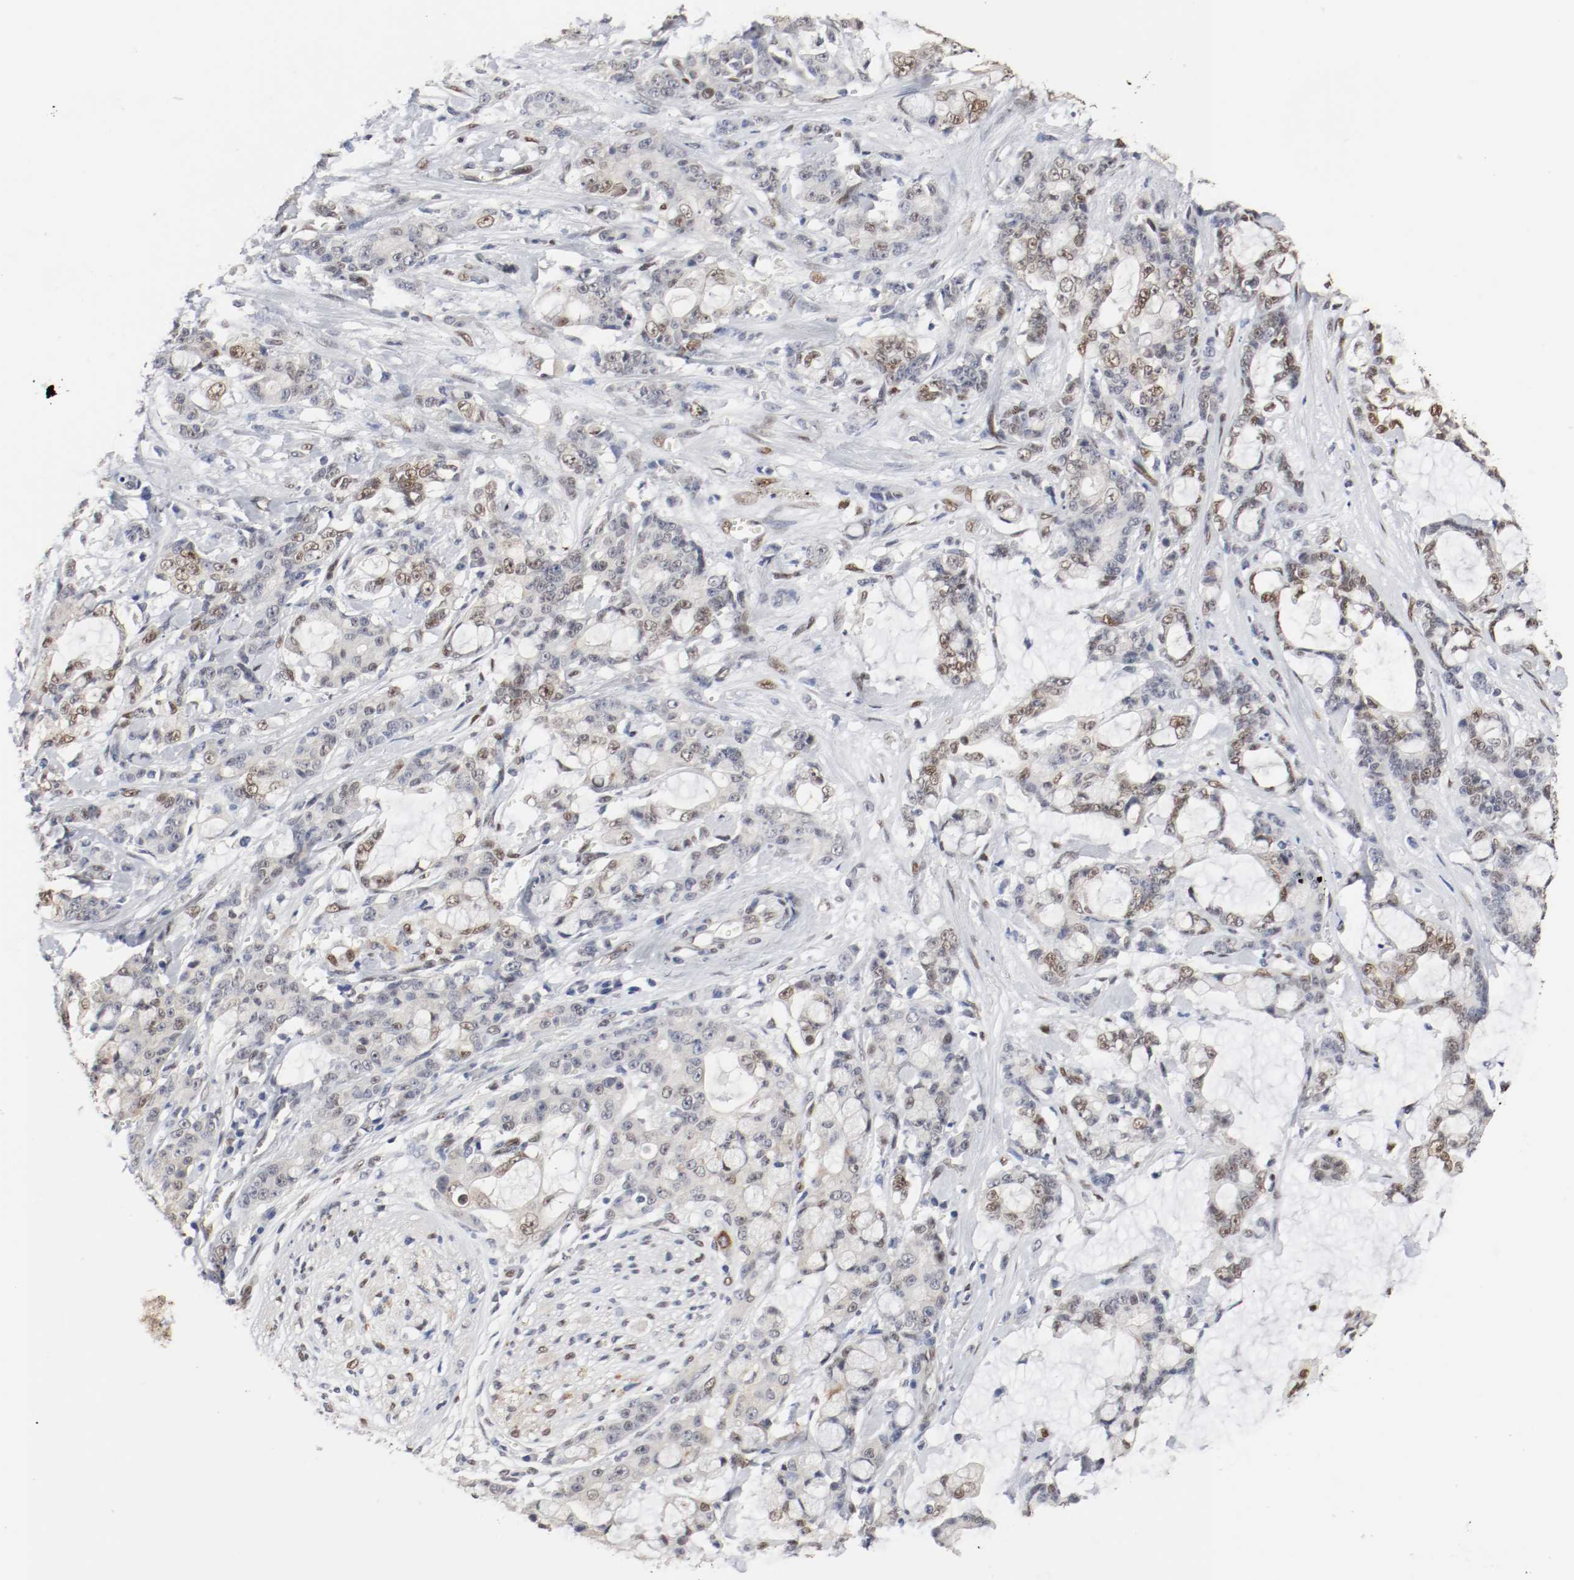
{"staining": {"intensity": "moderate", "quantity": "25%-75%", "location": "nuclear"}, "tissue": "pancreatic cancer", "cell_type": "Tumor cells", "image_type": "cancer", "snomed": [{"axis": "morphology", "description": "Adenocarcinoma, NOS"}, {"axis": "topography", "description": "Pancreas"}], "caption": "Tumor cells display medium levels of moderate nuclear positivity in about 25%-75% of cells in human pancreatic cancer (adenocarcinoma). Nuclei are stained in blue.", "gene": "FOSL2", "patient": {"sex": "female", "age": 73}}